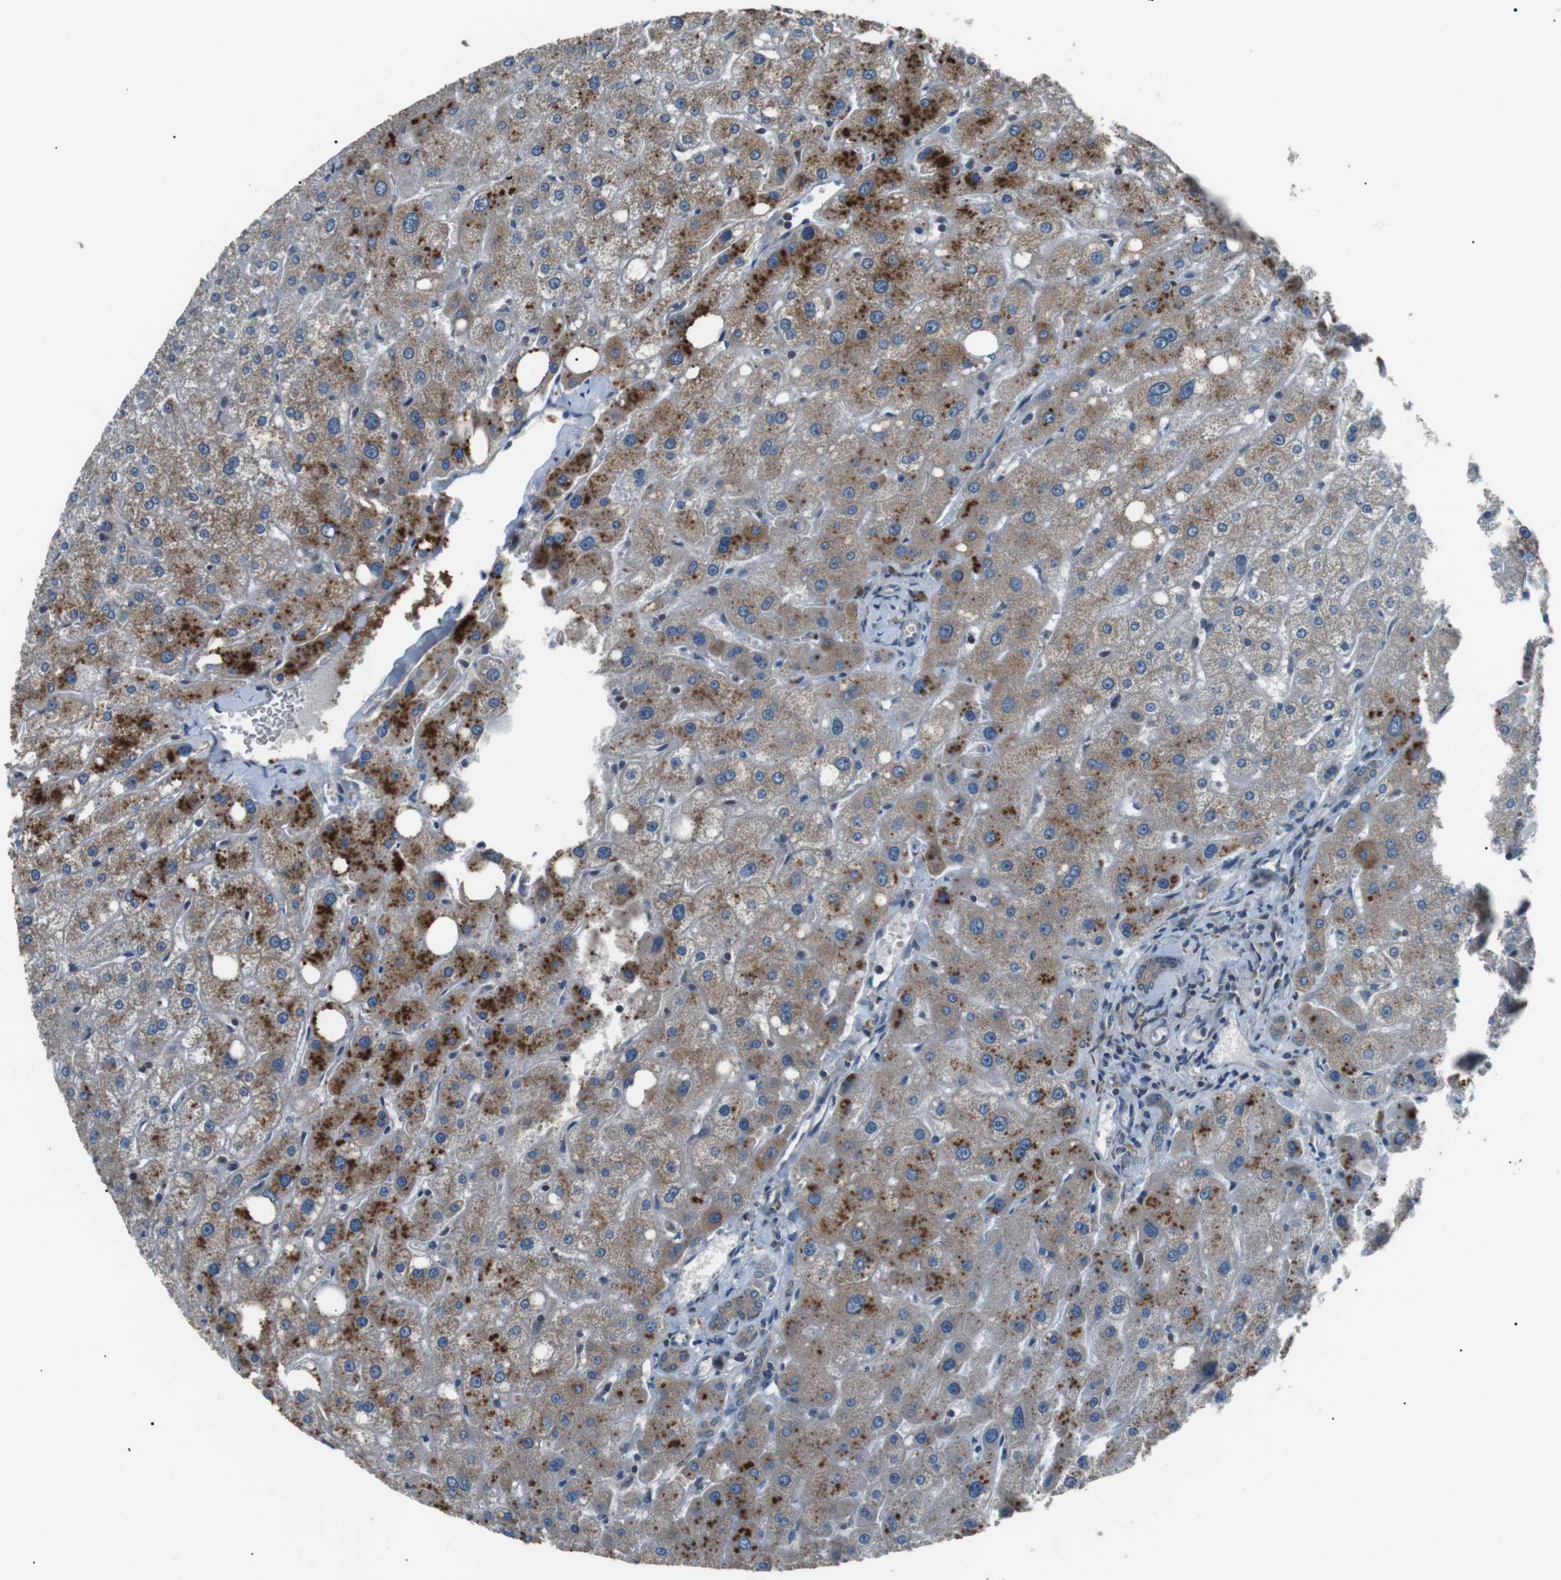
{"staining": {"intensity": "weak", "quantity": ">75%", "location": "cytoplasmic/membranous"}, "tissue": "liver", "cell_type": "Cholangiocytes", "image_type": "normal", "snomed": [{"axis": "morphology", "description": "Normal tissue, NOS"}, {"axis": "topography", "description": "Liver"}], "caption": "Immunohistochemical staining of benign liver shows weak cytoplasmic/membranous protein expression in about >75% of cholangiocytes. Ihc stains the protein in brown and the nuclei are stained blue.", "gene": "NEK7", "patient": {"sex": "male", "age": 73}}